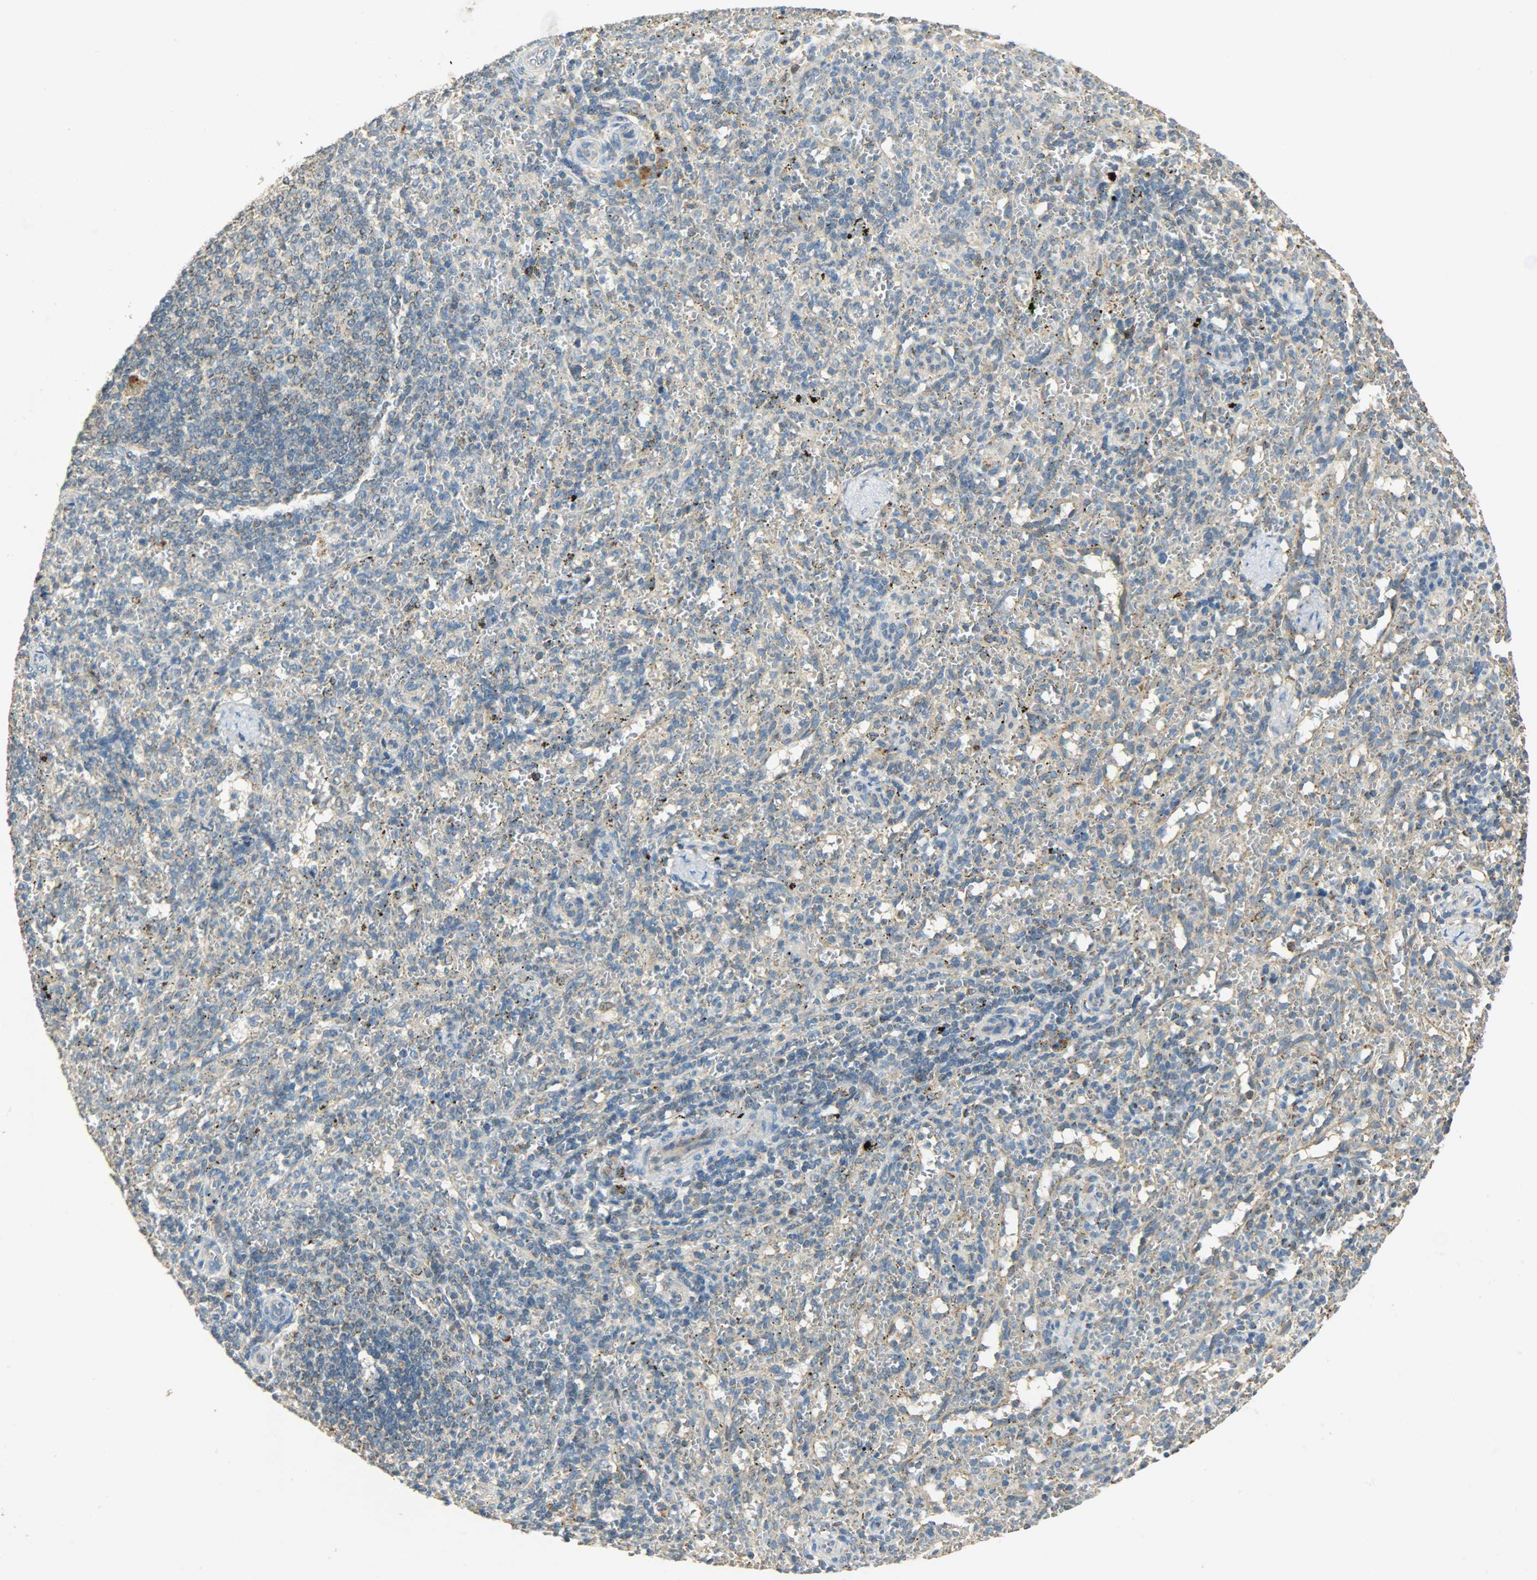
{"staining": {"intensity": "moderate", "quantity": ">75%", "location": "cytoplasmic/membranous"}, "tissue": "spleen", "cell_type": "Cells in red pulp", "image_type": "normal", "snomed": [{"axis": "morphology", "description": "Normal tissue, NOS"}, {"axis": "topography", "description": "Spleen"}], "caption": "Spleen stained for a protein reveals moderate cytoplasmic/membranous positivity in cells in red pulp. The protein of interest is shown in brown color, while the nuclei are stained blue.", "gene": "HDHD5", "patient": {"sex": "female", "age": 10}}